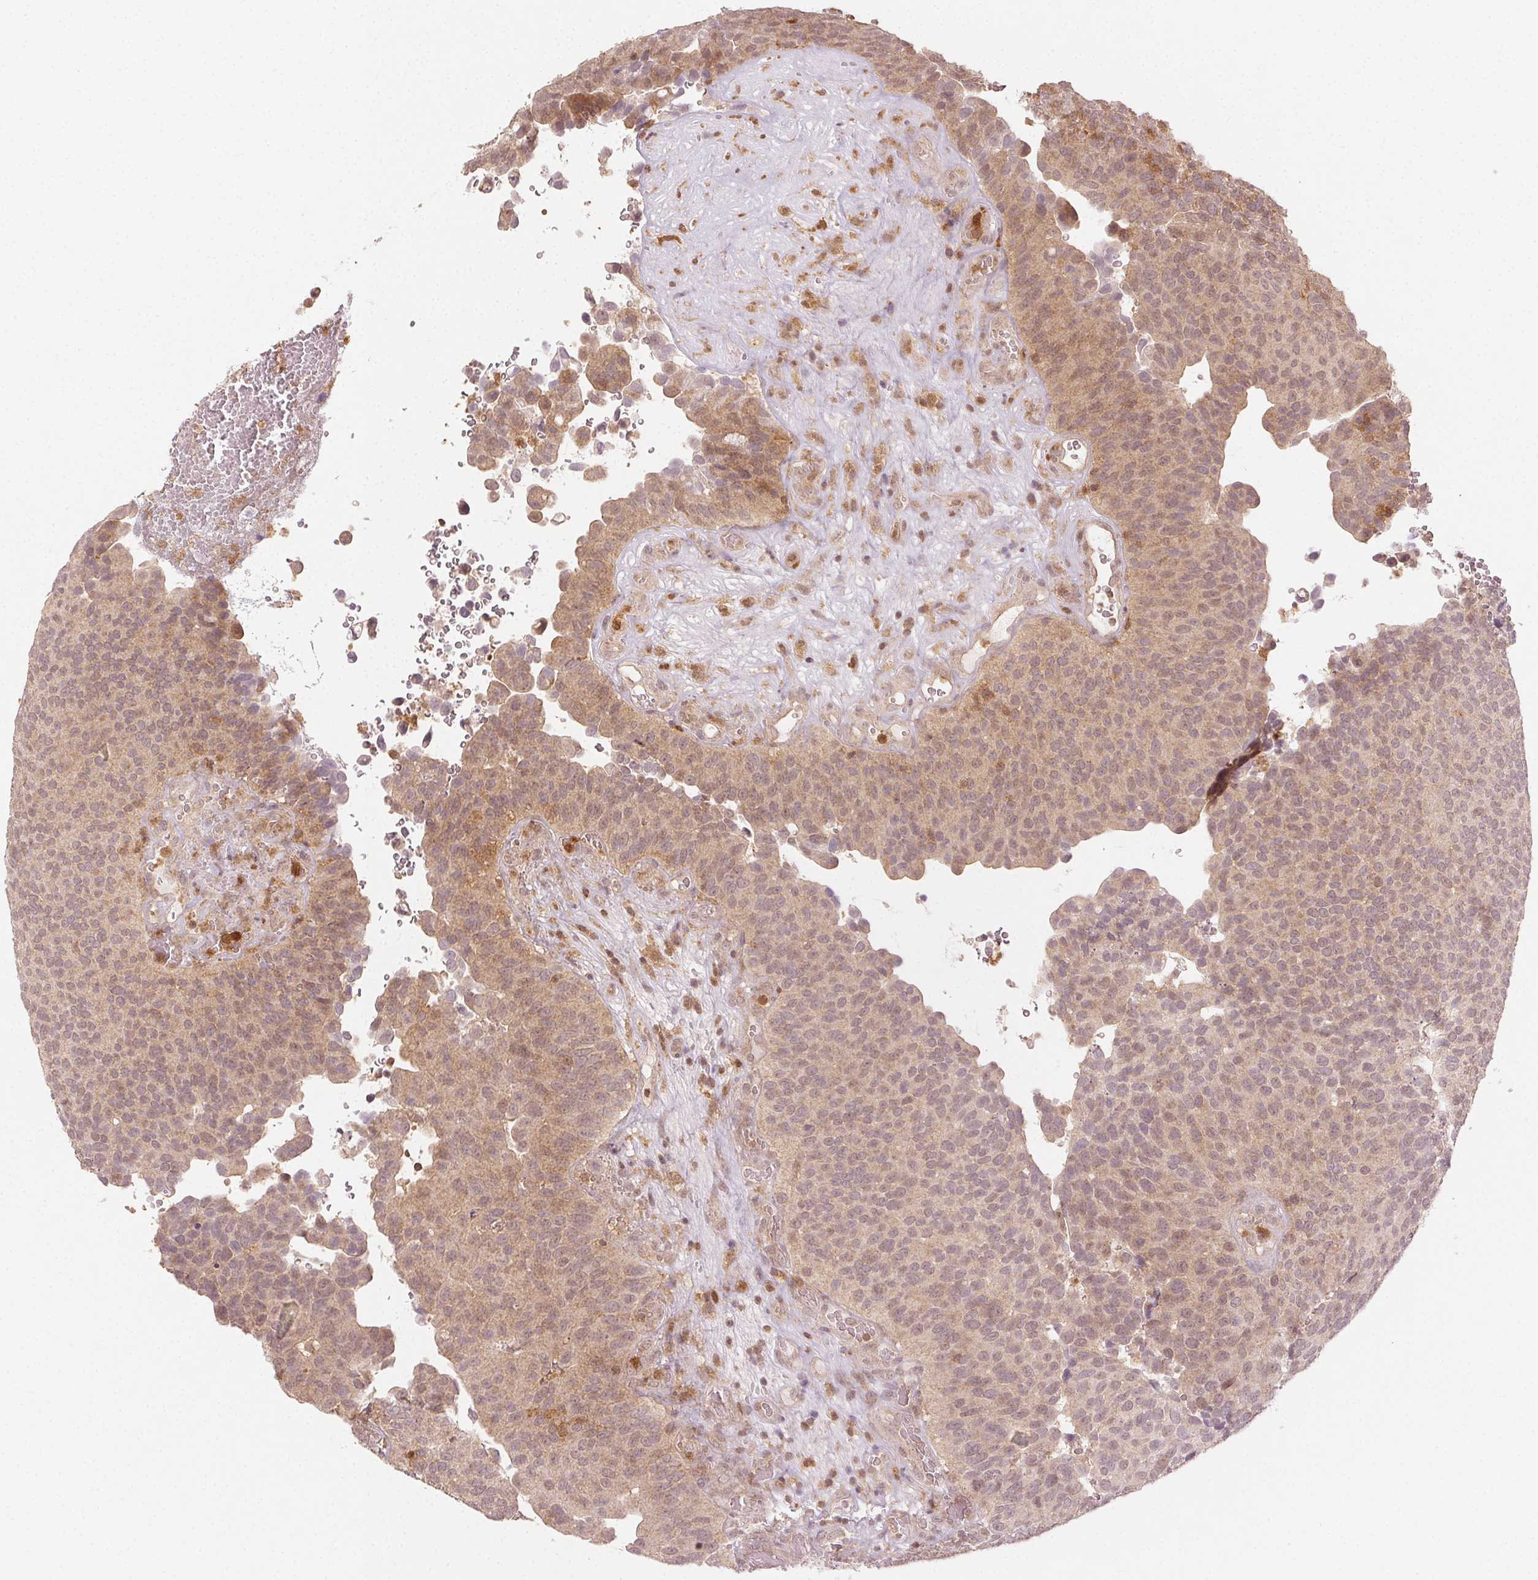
{"staining": {"intensity": "weak", "quantity": "25%-75%", "location": "cytoplasmic/membranous,nuclear"}, "tissue": "urothelial cancer", "cell_type": "Tumor cells", "image_type": "cancer", "snomed": [{"axis": "morphology", "description": "Urothelial carcinoma, Low grade"}, {"axis": "topography", "description": "Urinary bladder"}], "caption": "Immunohistochemical staining of human low-grade urothelial carcinoma reveals low levels of weak cytoplasmic/membranous and nuclear positivity in about 25%-75% of tumor cells.", "gene": "MAPK14", "patient": {"sex": "male", "age": 76}}